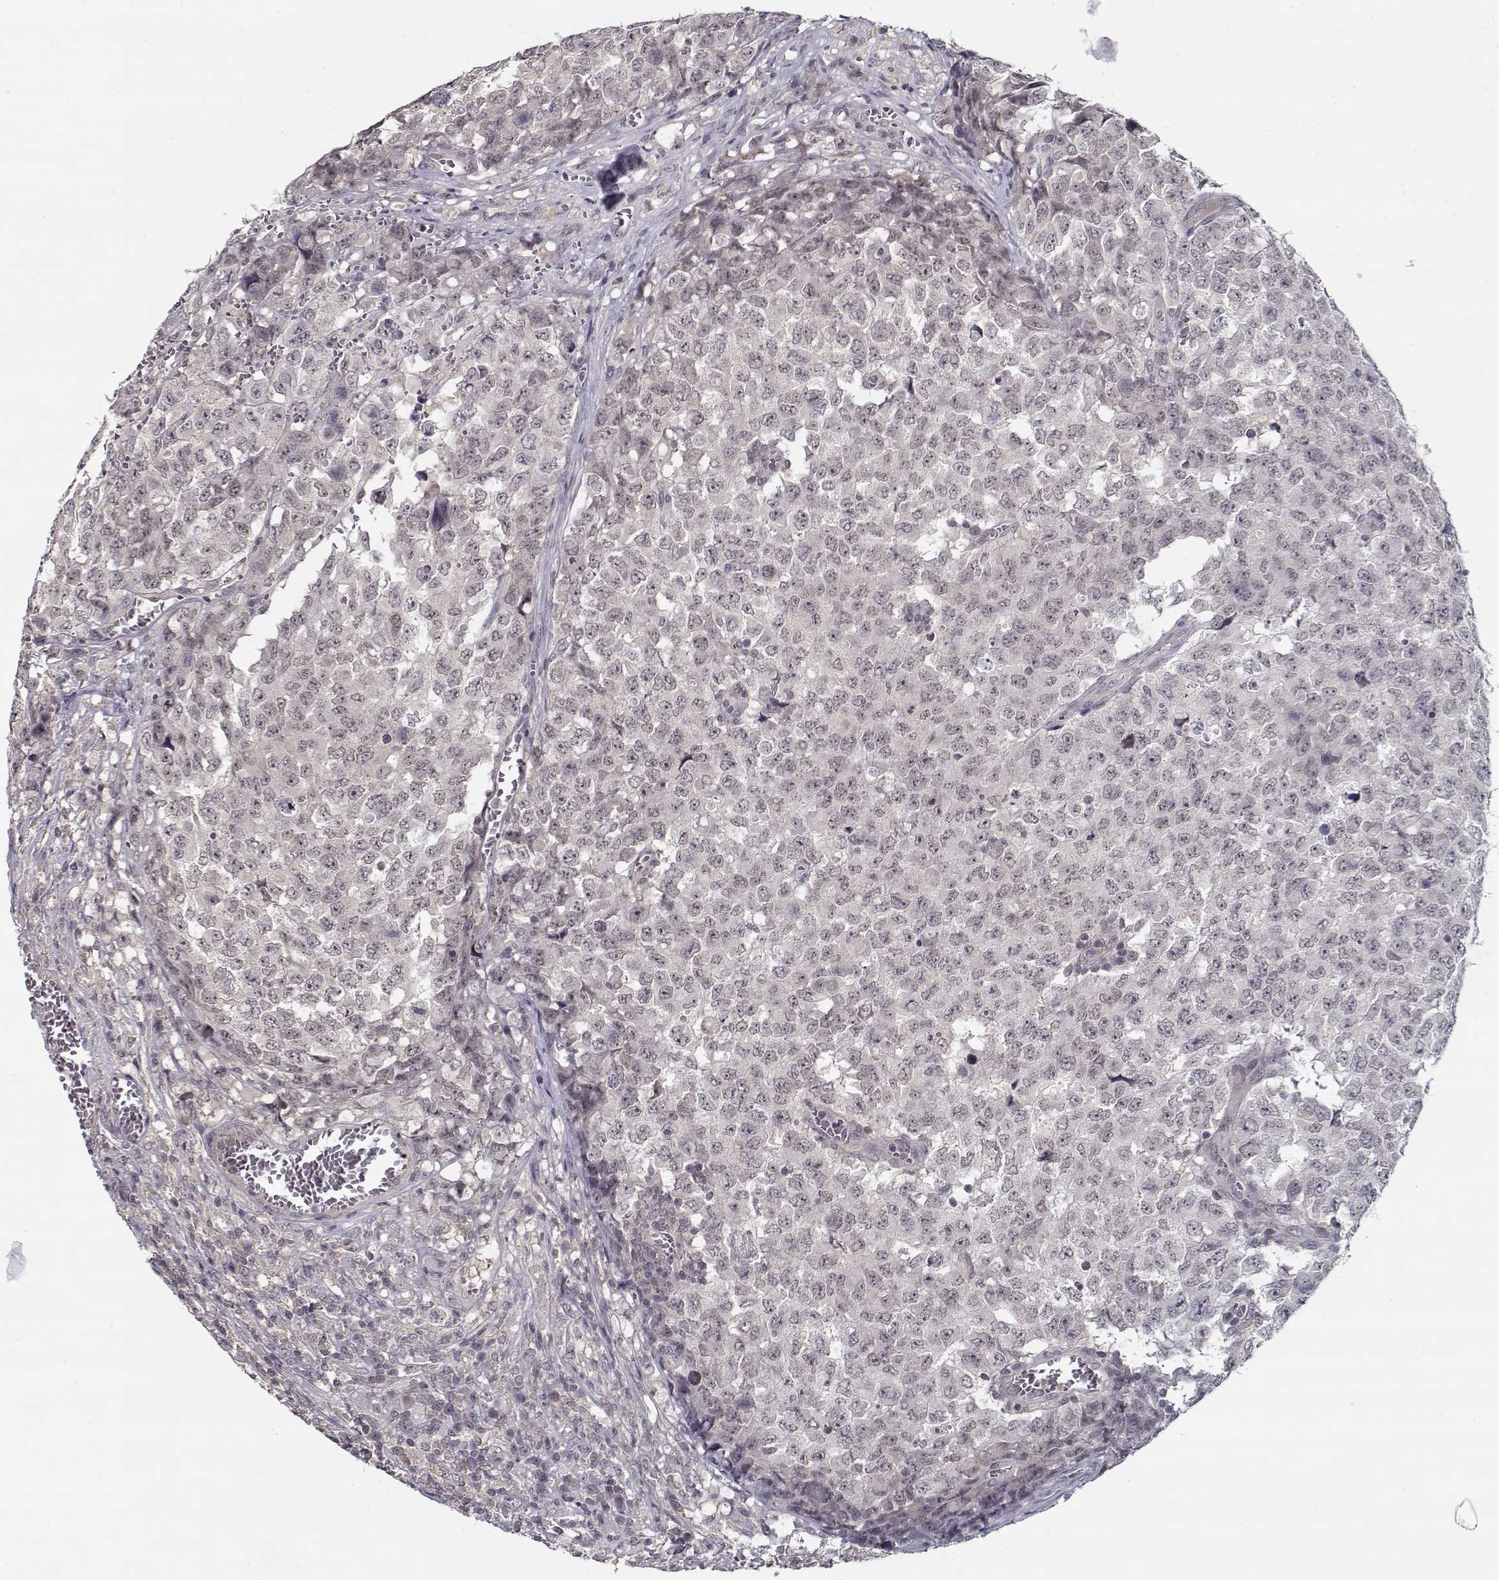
{"staining": {"intensity": "negative", "quantity": "none", "location": "none"}, "tissue": "testis cancer", "cell_type": "Tumor cells", "image_type": "cancer", "snomed": [{"axis": "morphology", "description": "Carcinoma, Embryonal, NOS"}, {"axis": "topography", "description": "Testis"}], "caption": "Tumor cells are negative for protein expression in human testis cancer.", "gene": "TESPA1", "patient": {"sex": "male", "age": 23}}